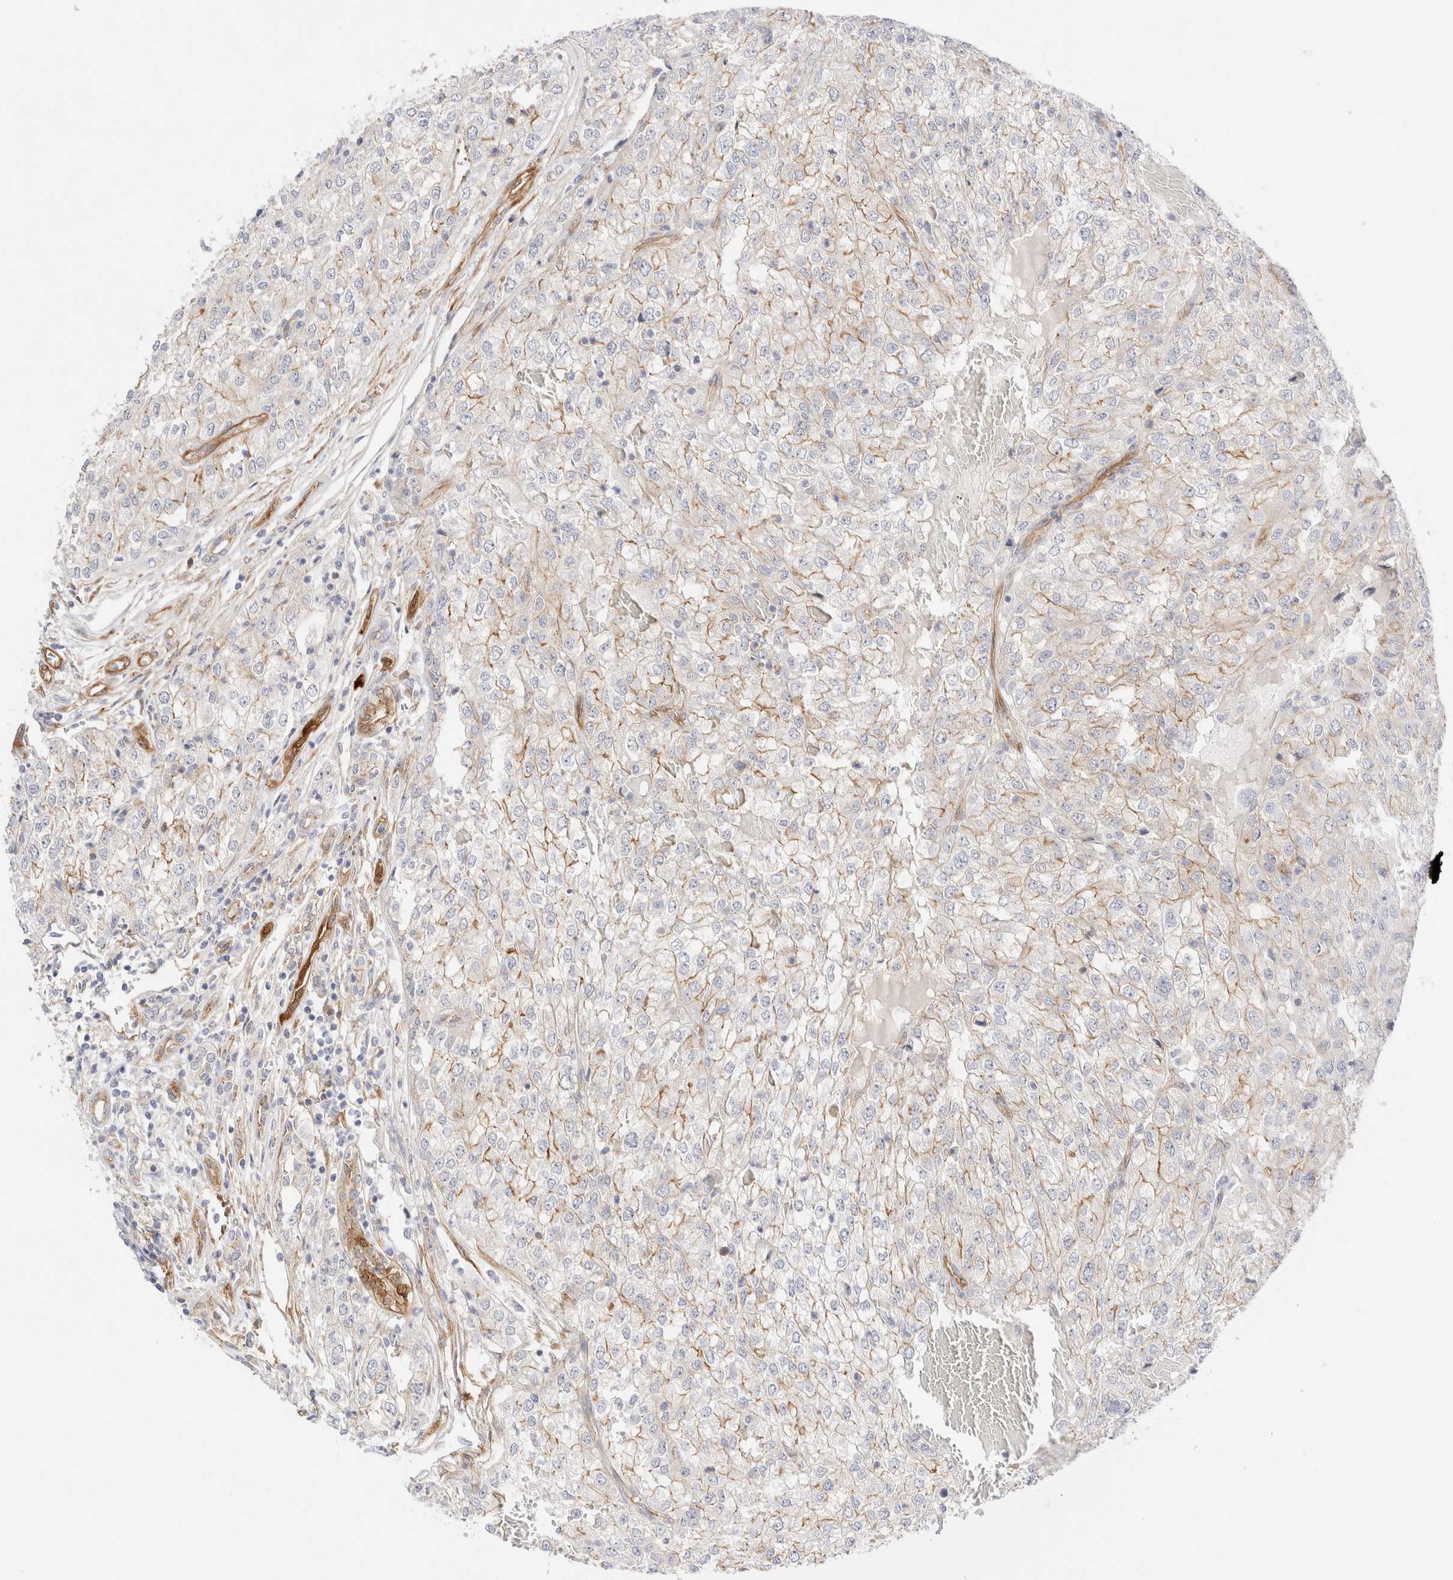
{"staining": {"intensity": "weak", "quantity": "25%-75%", "location": "cytoplasmic/membranous"}, "tissue": "renal cancer", "cell_type": "Tumor cells", "image_type": "cancer", "snomed": [{"axis": "morphology", "description": "Adenocarcinoma, NOS"}, {"axis": "topography", "description": "Kidney"}], "caption": "Renal cancer tissue shows weak cytoplasmic/membranous staining in approximately 25%-75% of tumor cells", "gene": "LMCD1", "patient": {"sex": "female", "age": 54}}